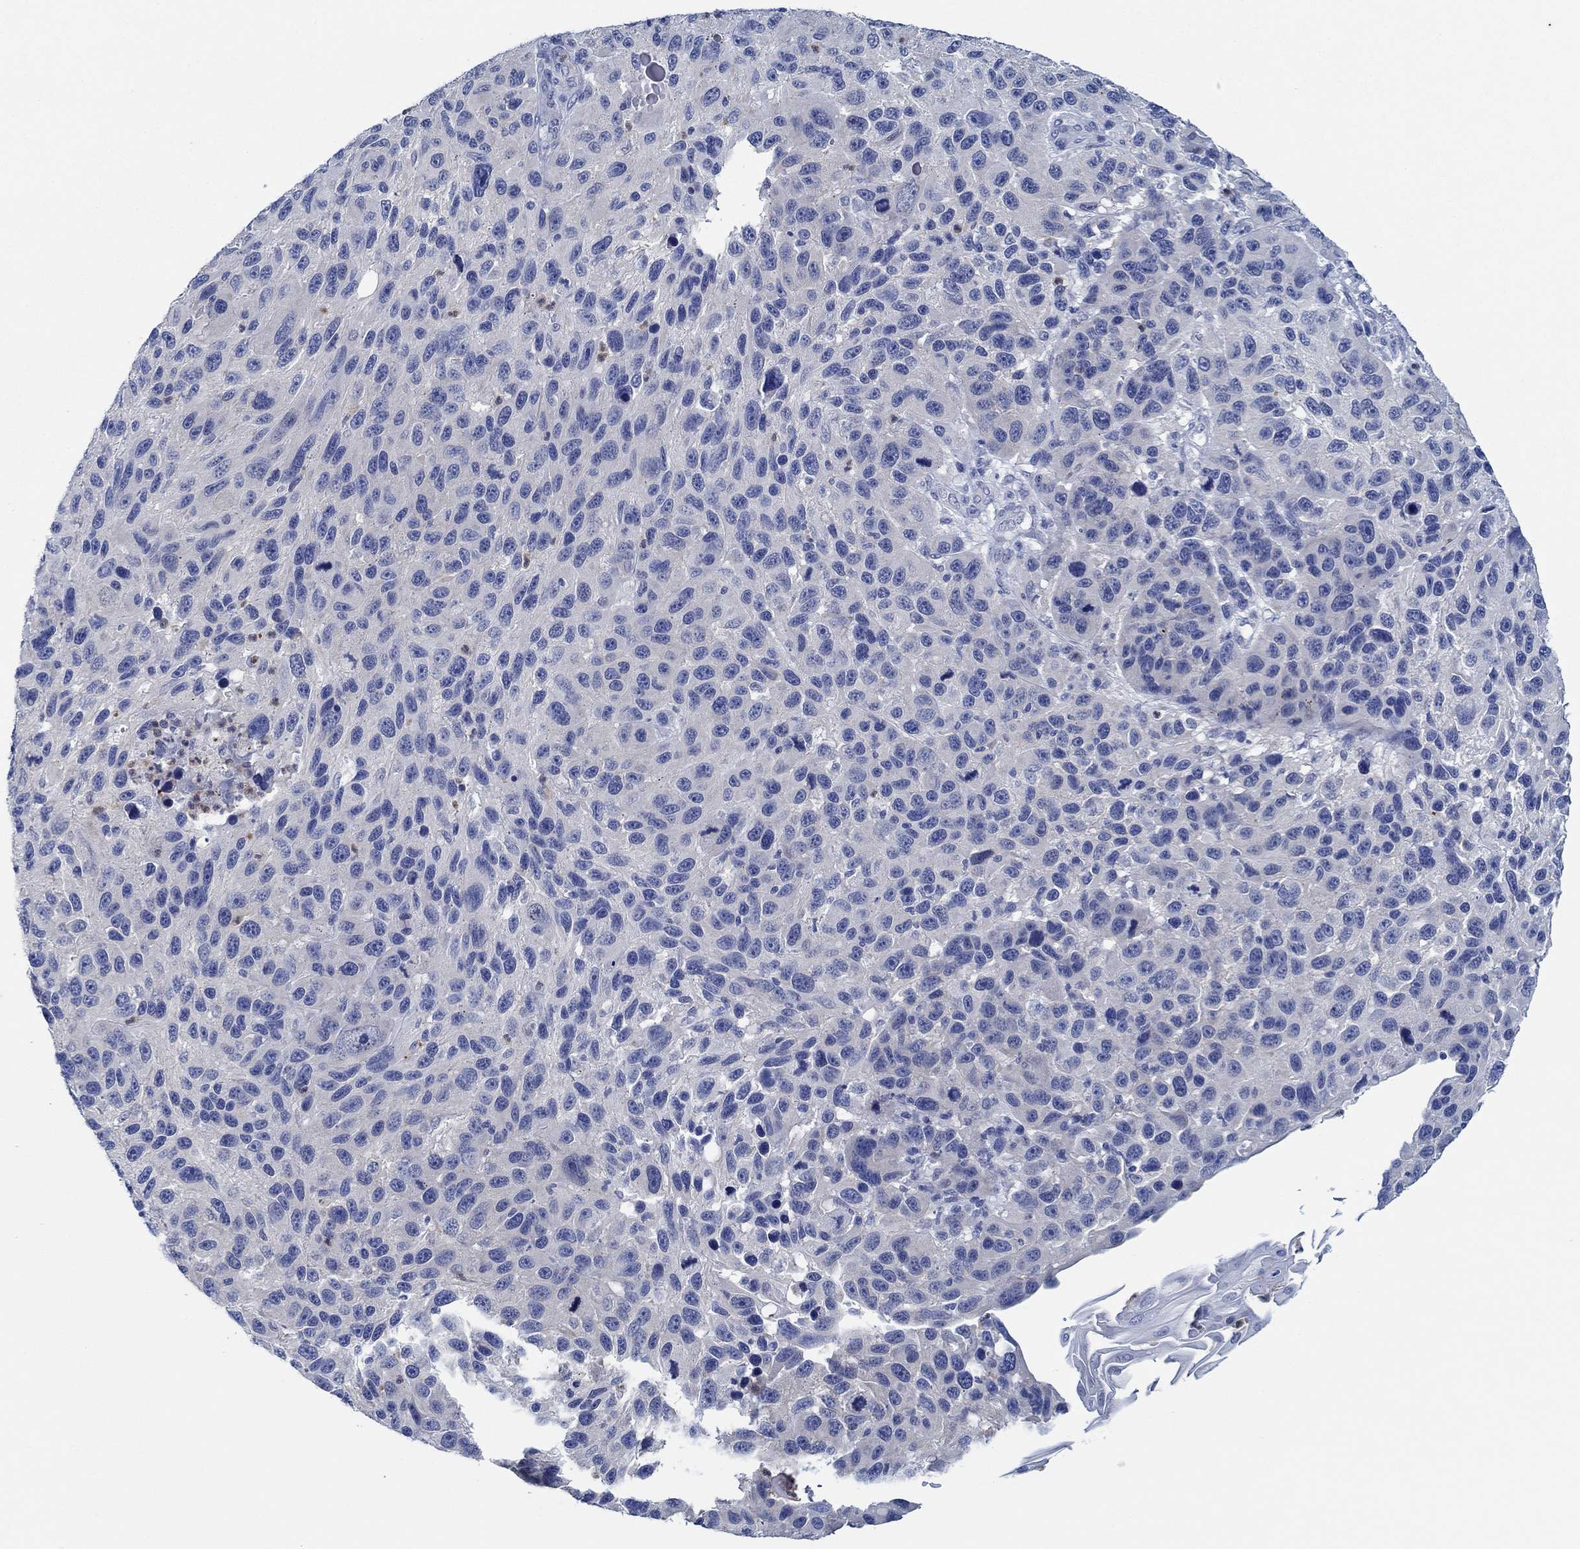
{"staining": {"intensity": "negative", "quantity": "none", "location": "none"}, "tissue": "melanoma", "cell_type": "Tumor cells", "image_type": "cancer", "snomed": [{"axis": "morphology", "description": "Malignant melanoma, NOS"}, {"axis": "topography", "description": "Skin"}], "caption": "IHC micrograph of melanoma stained for a protein (brown), which displays no staining in tumor cells.", "gene": "ZNF671", "patient": {"sex": "male", "age": 53}}